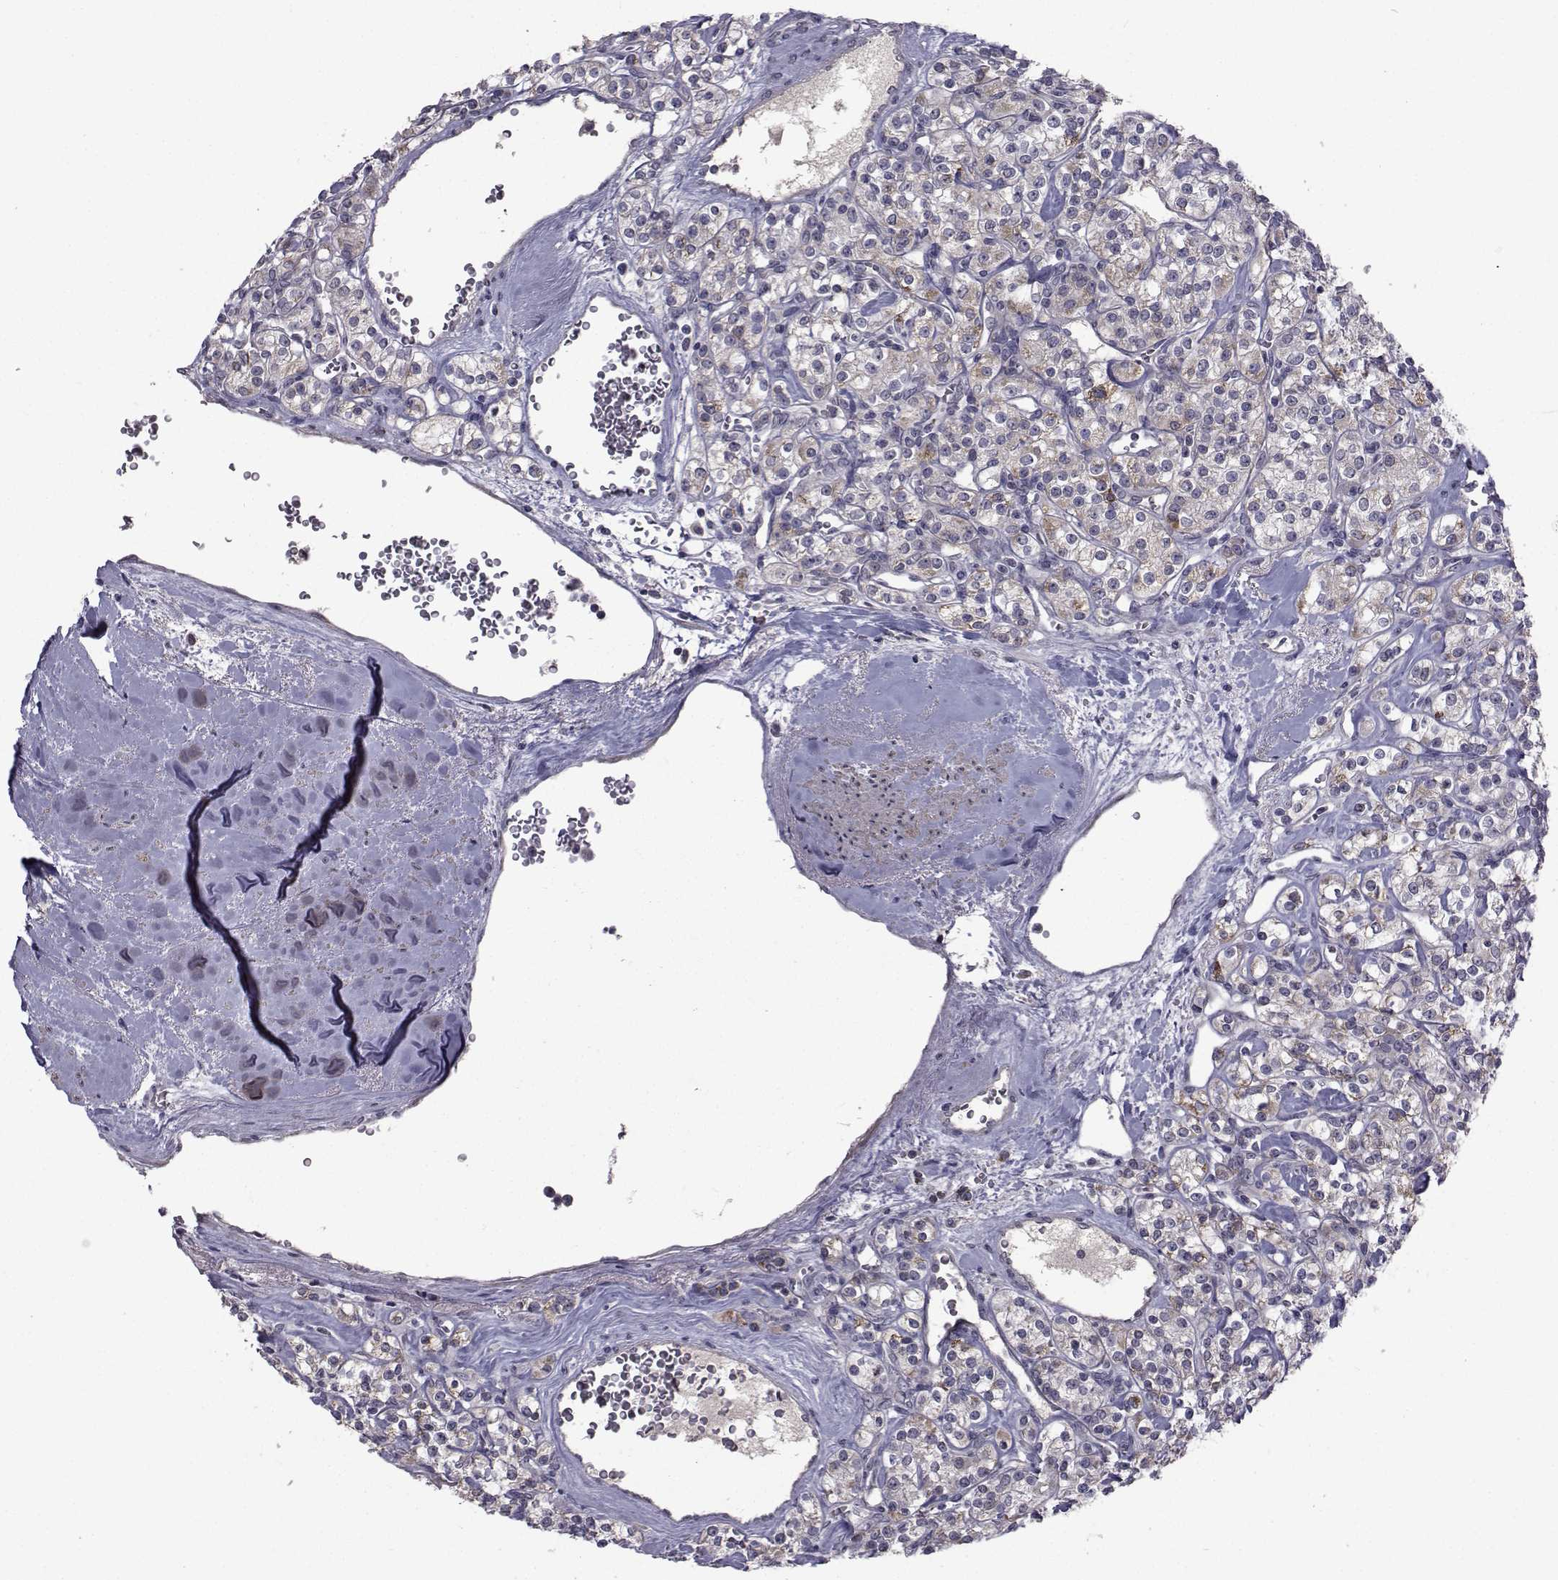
{"staining": {"intensity": "weak", "quantity": "25%-75%", "location": "cytoplasmic/membranous"}, "tissue": "renal cancer", "cell_type": "Tumor cells", "image_type": "cancer", "snomed": [{"axis": "morphology", "description": "Adenocarcinoma, NOS"}, {"axis": "topography", "description": "Kidney"}], "caption": "High-power microscopy captured an immunohistochemistry image of renal adenocarcinoma, revealing weak cytoplasmic/membranous expression in about 25%-75% of tumor cells.", "gene": "FDXR", "patient": {"sex": "male", "age": 77}}